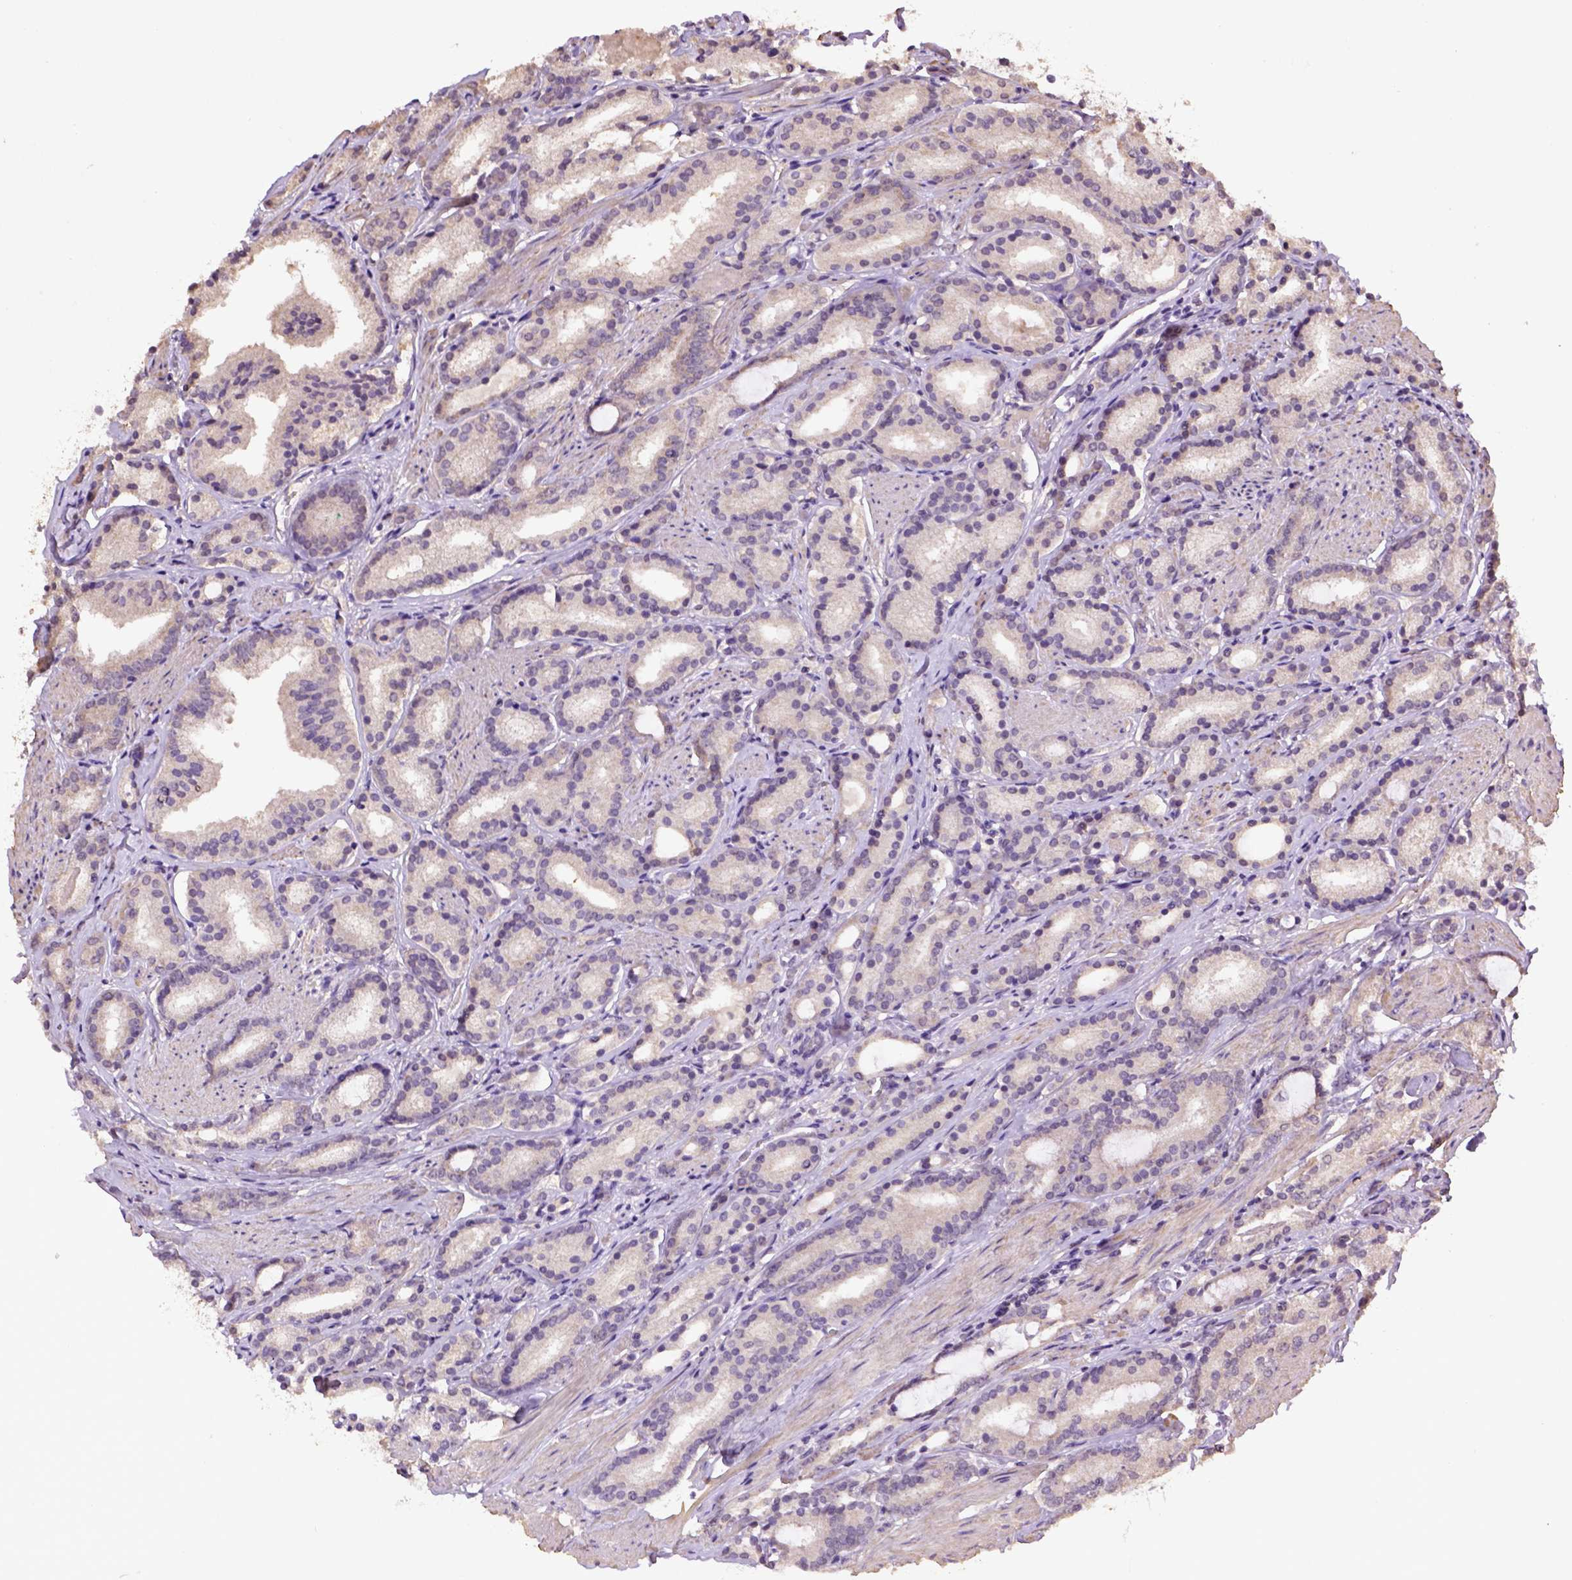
{"staining": {"intensity": "weak", "quantity": "<25%", "location": "cytoplasmic/membranous"}, "tissue": "prostate cancer", "cell_type": "Tumor cells", "image_type": "cancer", "snomed": [{"axis": "morphology", "description": "Adenocarcinoma, High grade"}, {"axis": "topography", "description": "Prostate"}], "caption": "Photomicrograph shows no significant protein positivity in tumor cells of prostate adenocarcinoma (high-grade).", "gene": "WDR17", "patient": {"sex": "male", "age": 63}}